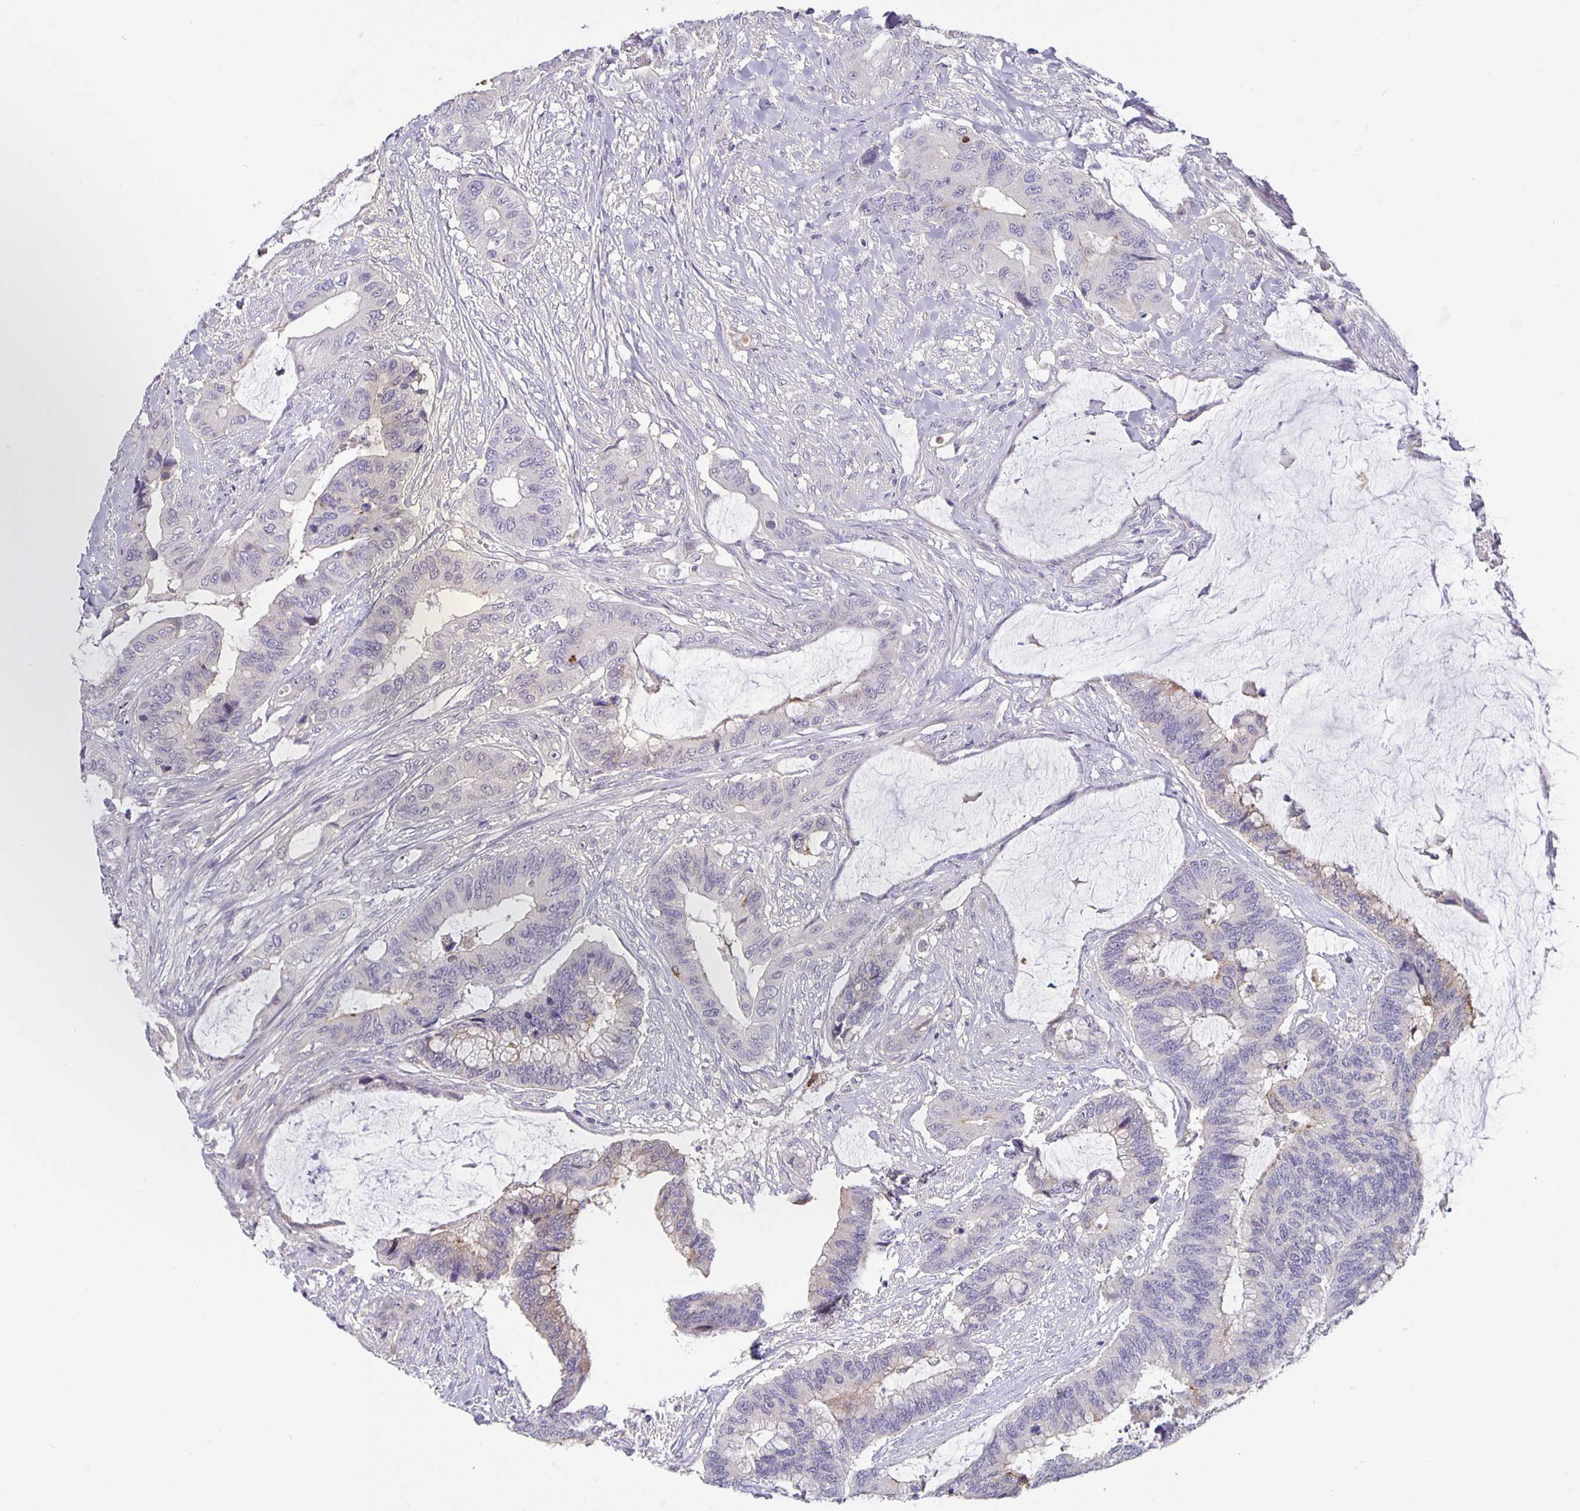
{"staining": {"intensity": "negative", "quantity": "none", "location": "none"}, "tissue": "colorectal cancer", "cell_type": "Tumor cells", "image_type": "cancer", "snomed": [{"axis": "morphology", "description": "Adenocarcinoma, NOS"}, {"axis": "topography", "description": "Rectum"}], "caption": "Immunohistochemical staining of colorectal cancer displays no significant expression in tumor cells.", "gene": "GDF15", "patient": {"sex": "female", "age": 59}}